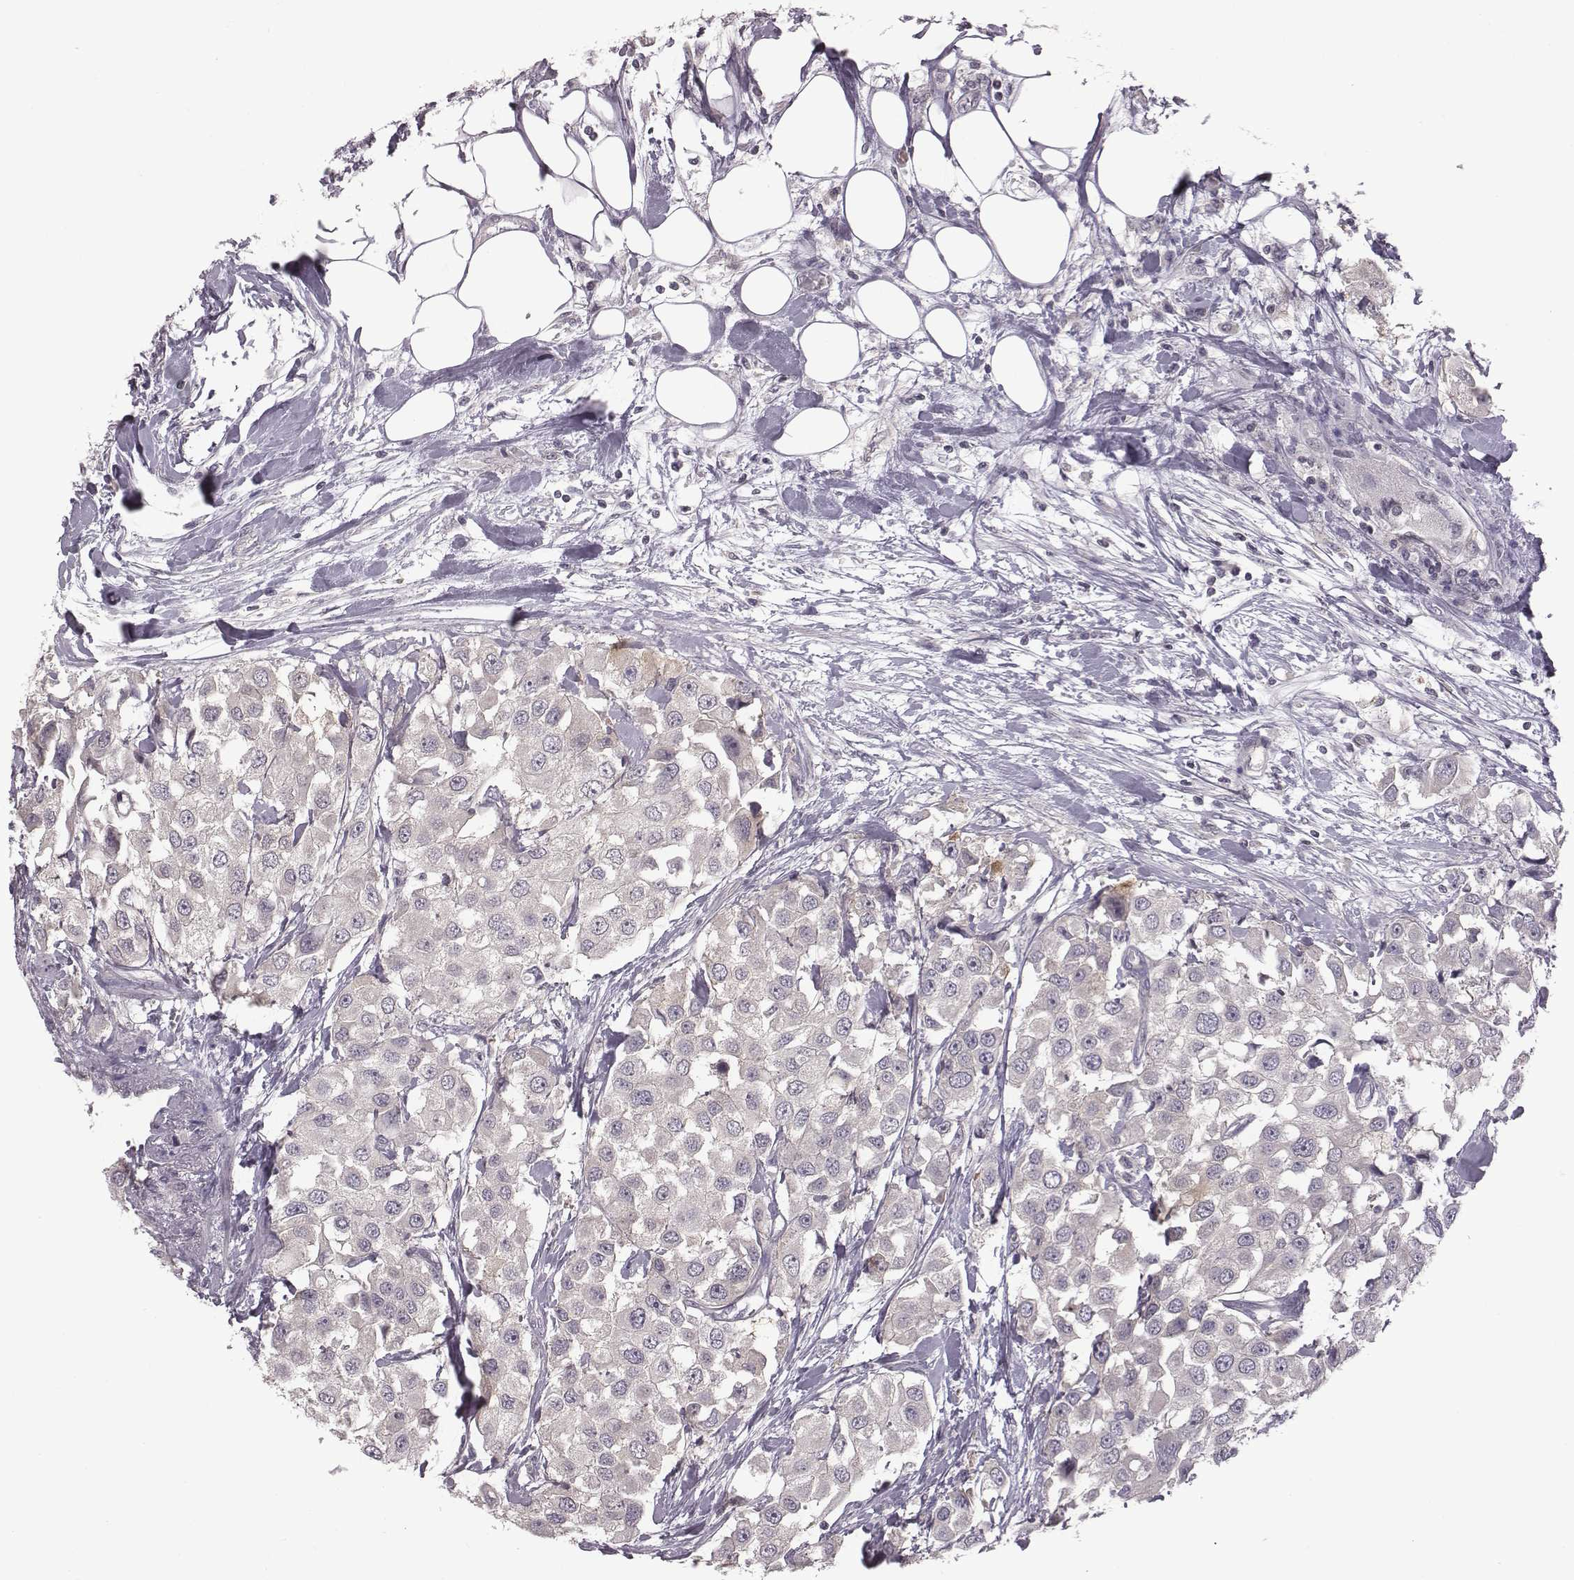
{"staining": {"intensity": "moderate", "quantity": "<25%", "location": "cytoplasmic/membranous"}, "tissue": "urothelial cancer", "cell_type": "Tumor cells", "image_type": "cancer", "snomed": [{"axis": "morphology", "description": "Urothelial carcinoma, High grade"}, {"axis": "topography", "description": "Urinary bladder"}], "caption": "Urothelial carcinoma (high-grade) stained for a protein reveals moderate cytoplasmic/membranous positivity in tumor cells.", "gene": "BICDL1", "patient": {"sex": "female", "age": 64}}